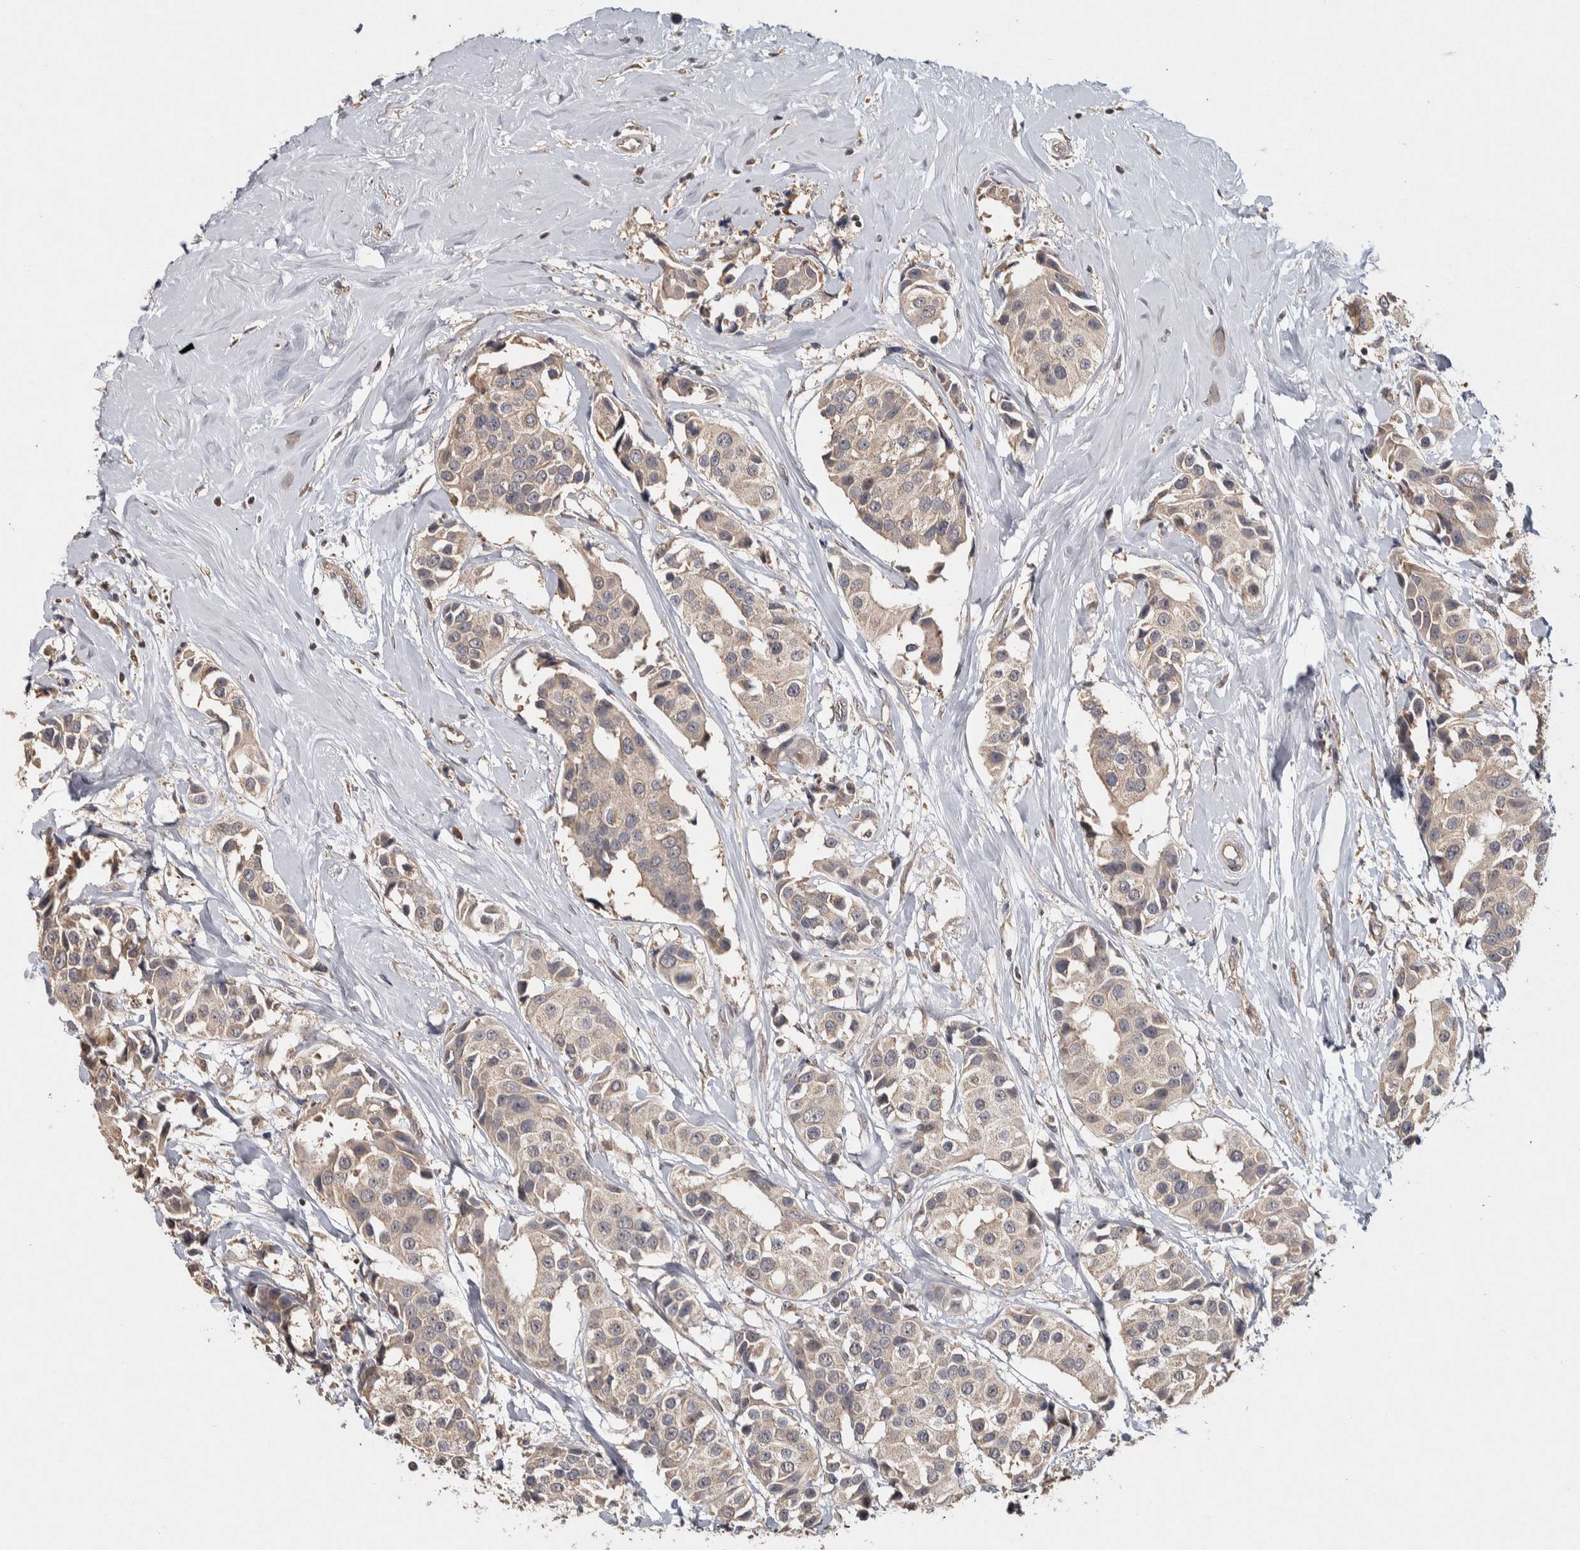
{"staining": {"intensity": "weak", "quantity": "<25%", "location": "cytoplasmic/membranous"}, "tissue": "breast cancer", "cell_type": "Tumor cells", "image_type": "cancer", "snomed": [{"axis": "morphology", "description": "Normal tissue, NOS"}, {"axis": "morphology", "description": "Duct carcinoma"}, {"axis": "topography", "description": "Breast"}], "caption": "Tumor cells show no significant expression in breast invasive ductal carcinoma.", "gene": "EIF3H", "patient": {"sex": "female", "age": 39}}